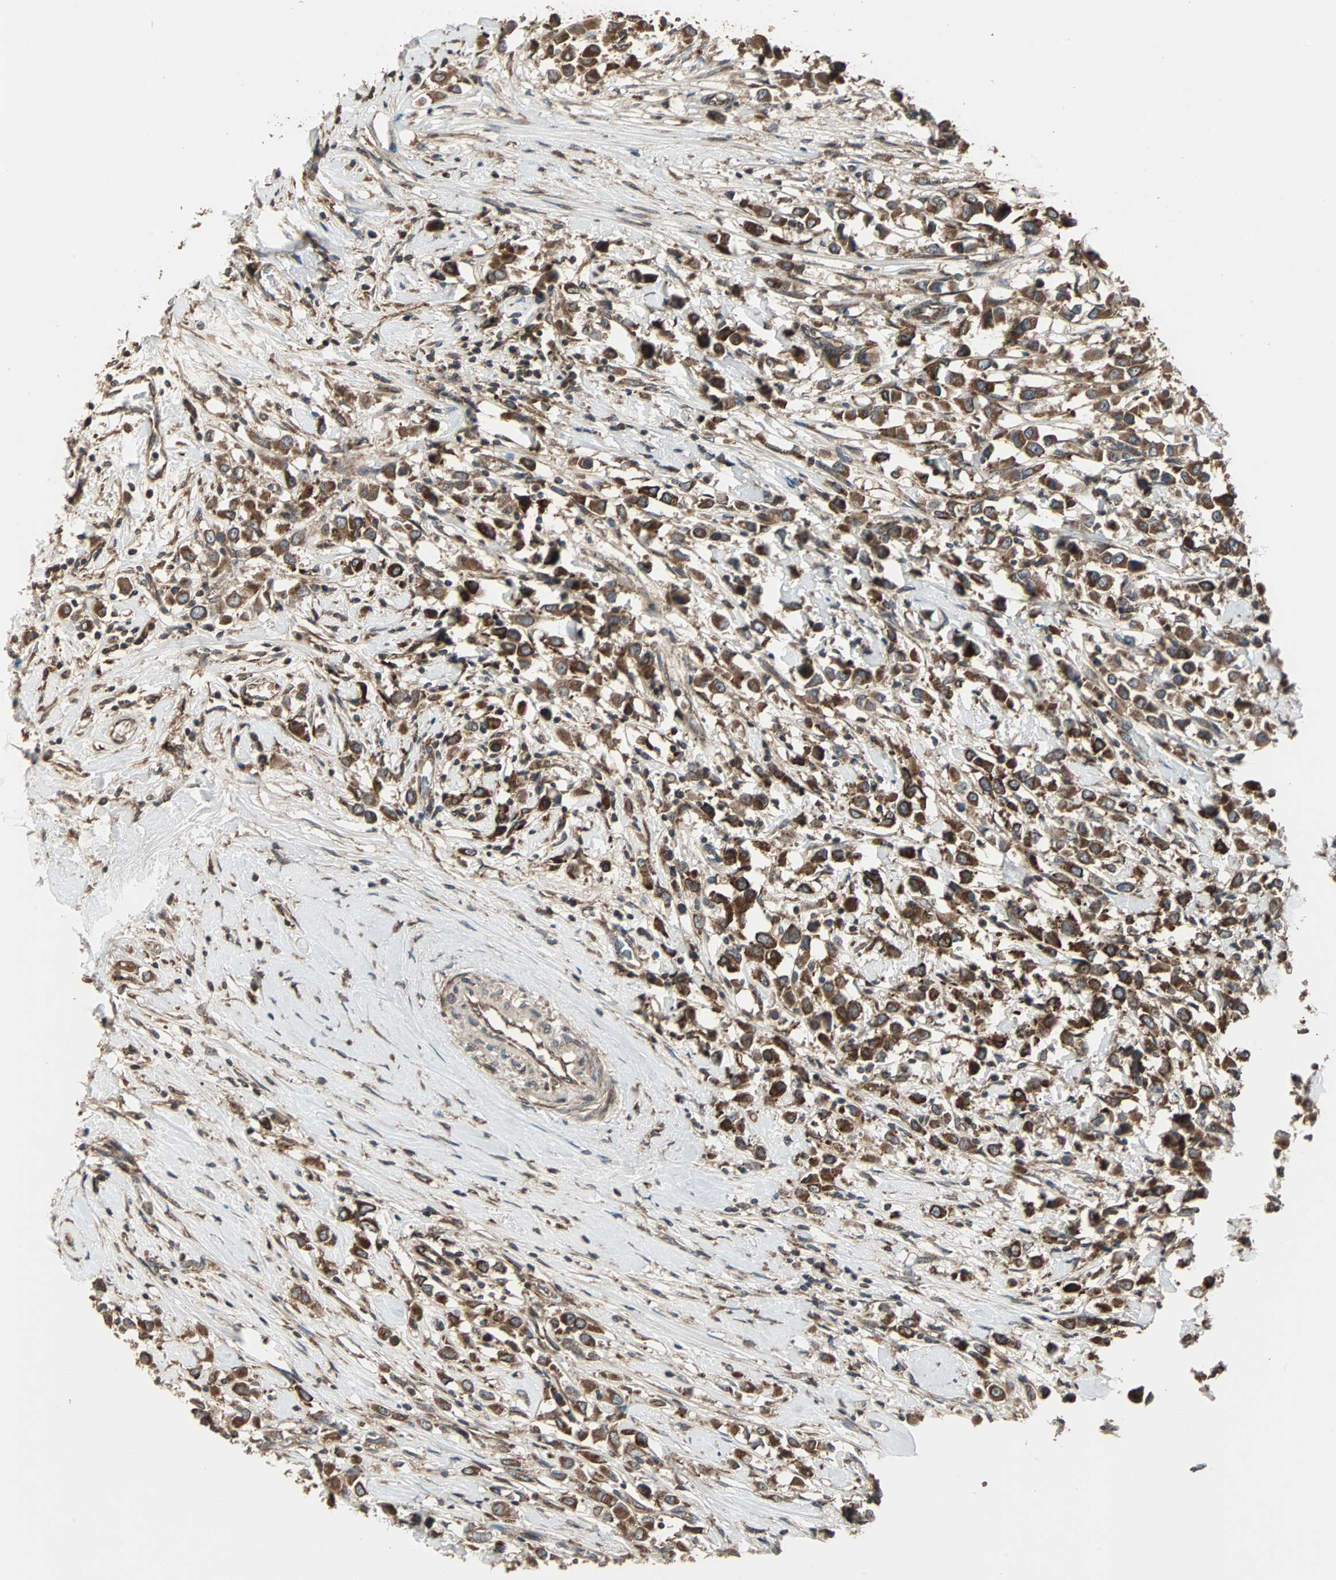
{"staining": {"intensity": "strong", "quantity": ">75%", "location": "cytoplasmic/membranous"}, "tissue": "breast cancer", "cell_type": "Tumor cells", "image_type": "cancer", "snomed": [{"axis": "morphology", "description": "Duct carcinoma"}, {"axis": "topography", "description": "Breast"}], "caption": "Approximately >75% of tumor cells in breast cancer (infiltrating ductal carcinoma) exhibit strong cytoplasmic/membranous protein expression as visualized by brown immunohistochemical staining.", "gene": "RAB7A", "patient": {"sex": "female", "age": 61}}